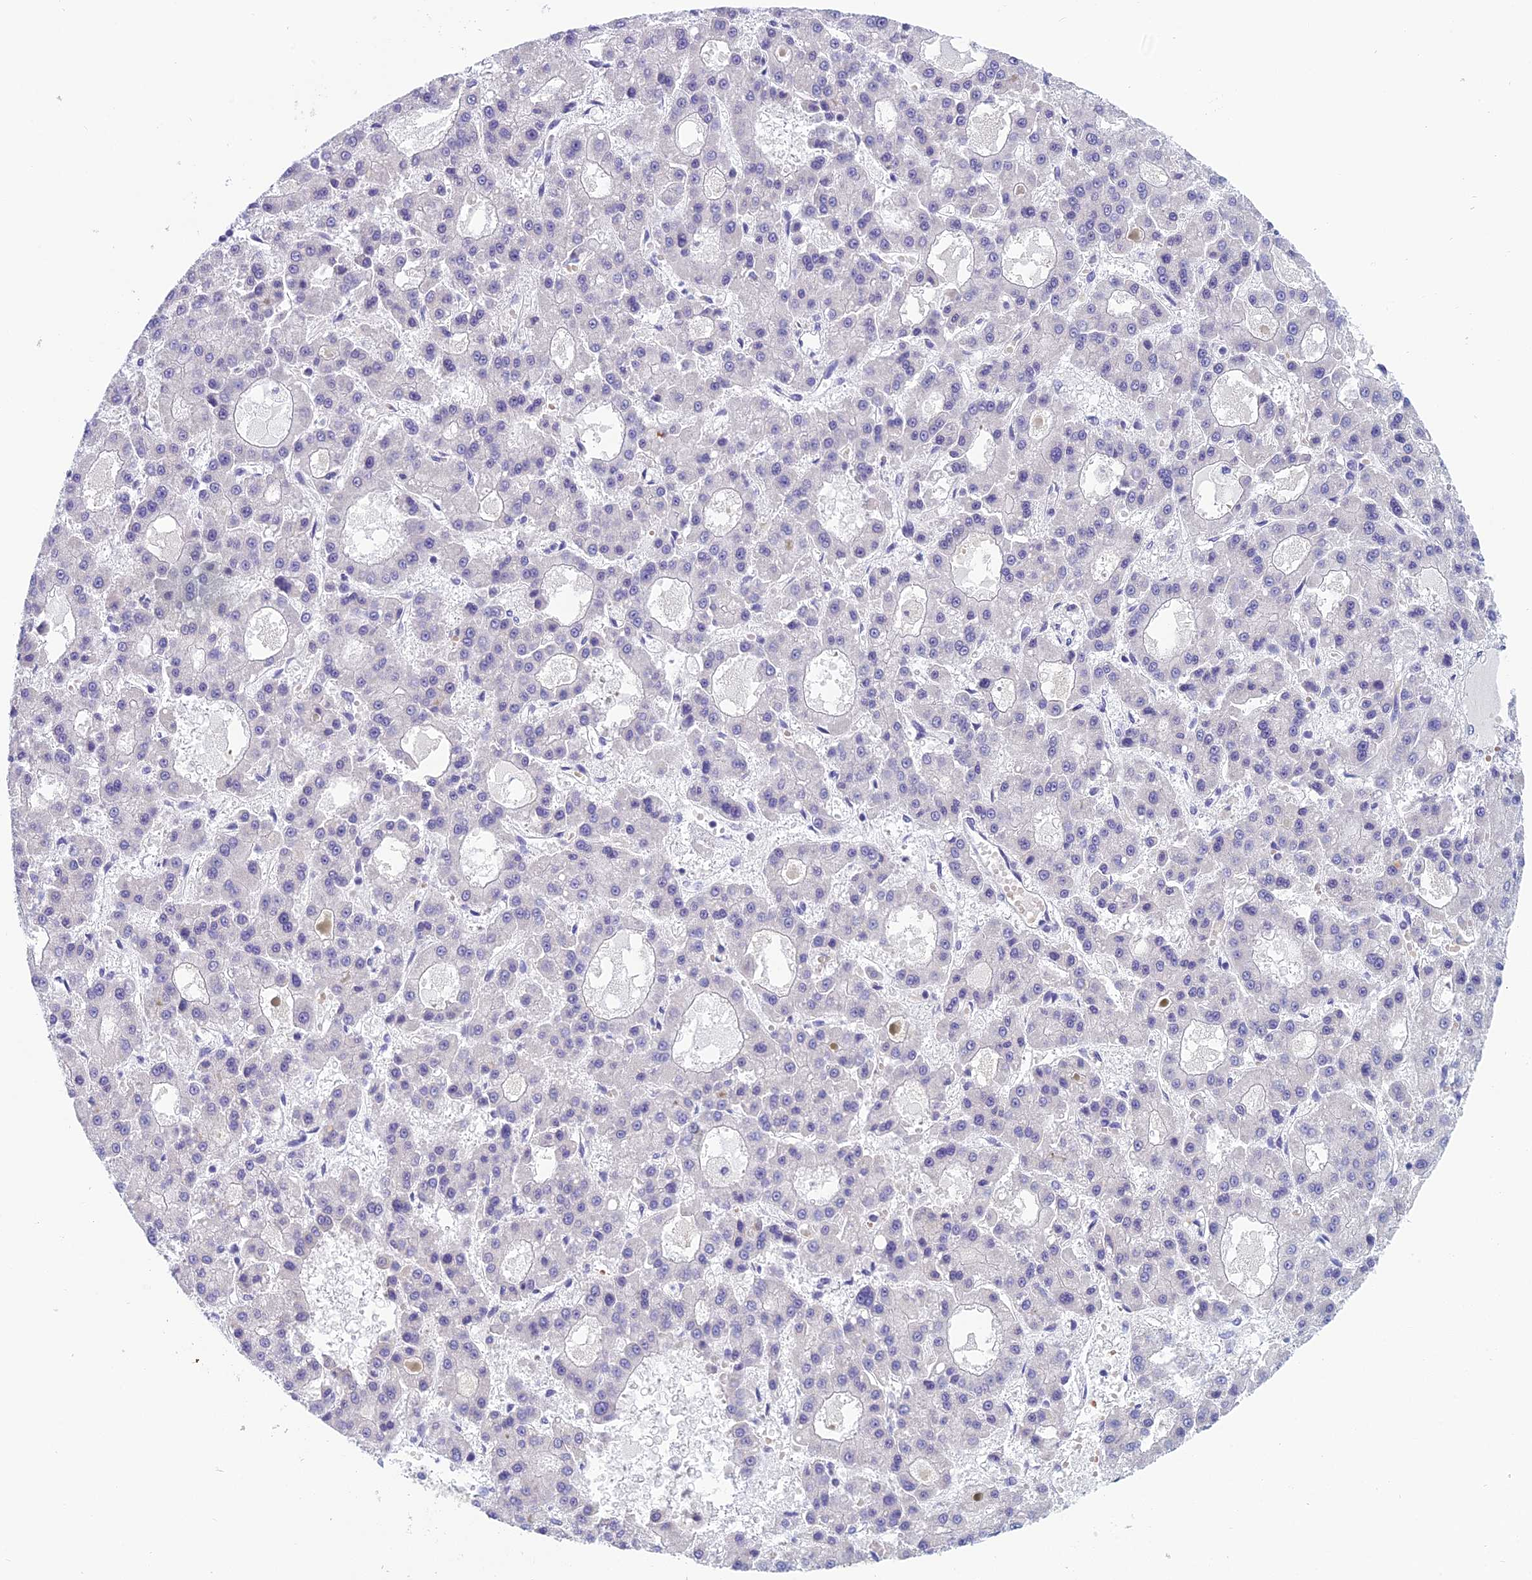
{"staining": {"intensity": "negative", "quantity": "none", "location": "none"}, "tissue": "liver cancer", "cell_type": "Tumor cells", "image_type": "cancer", "snomed": [{"axis": "morphology", "description": "Carcinoma, Hepatocellular, NOS"}, {"axis": "topography", "description": "Liver"}], "caption": "This is a micrograph of IHC staining of liver hepatocellular carcinoma, which shows no expression in tumor cells. (DAB (3,3'-diaminobenzidine) IHC, high magnification).", "gene": "RBM41", "patient": {"sex": "male", "age": 70}}